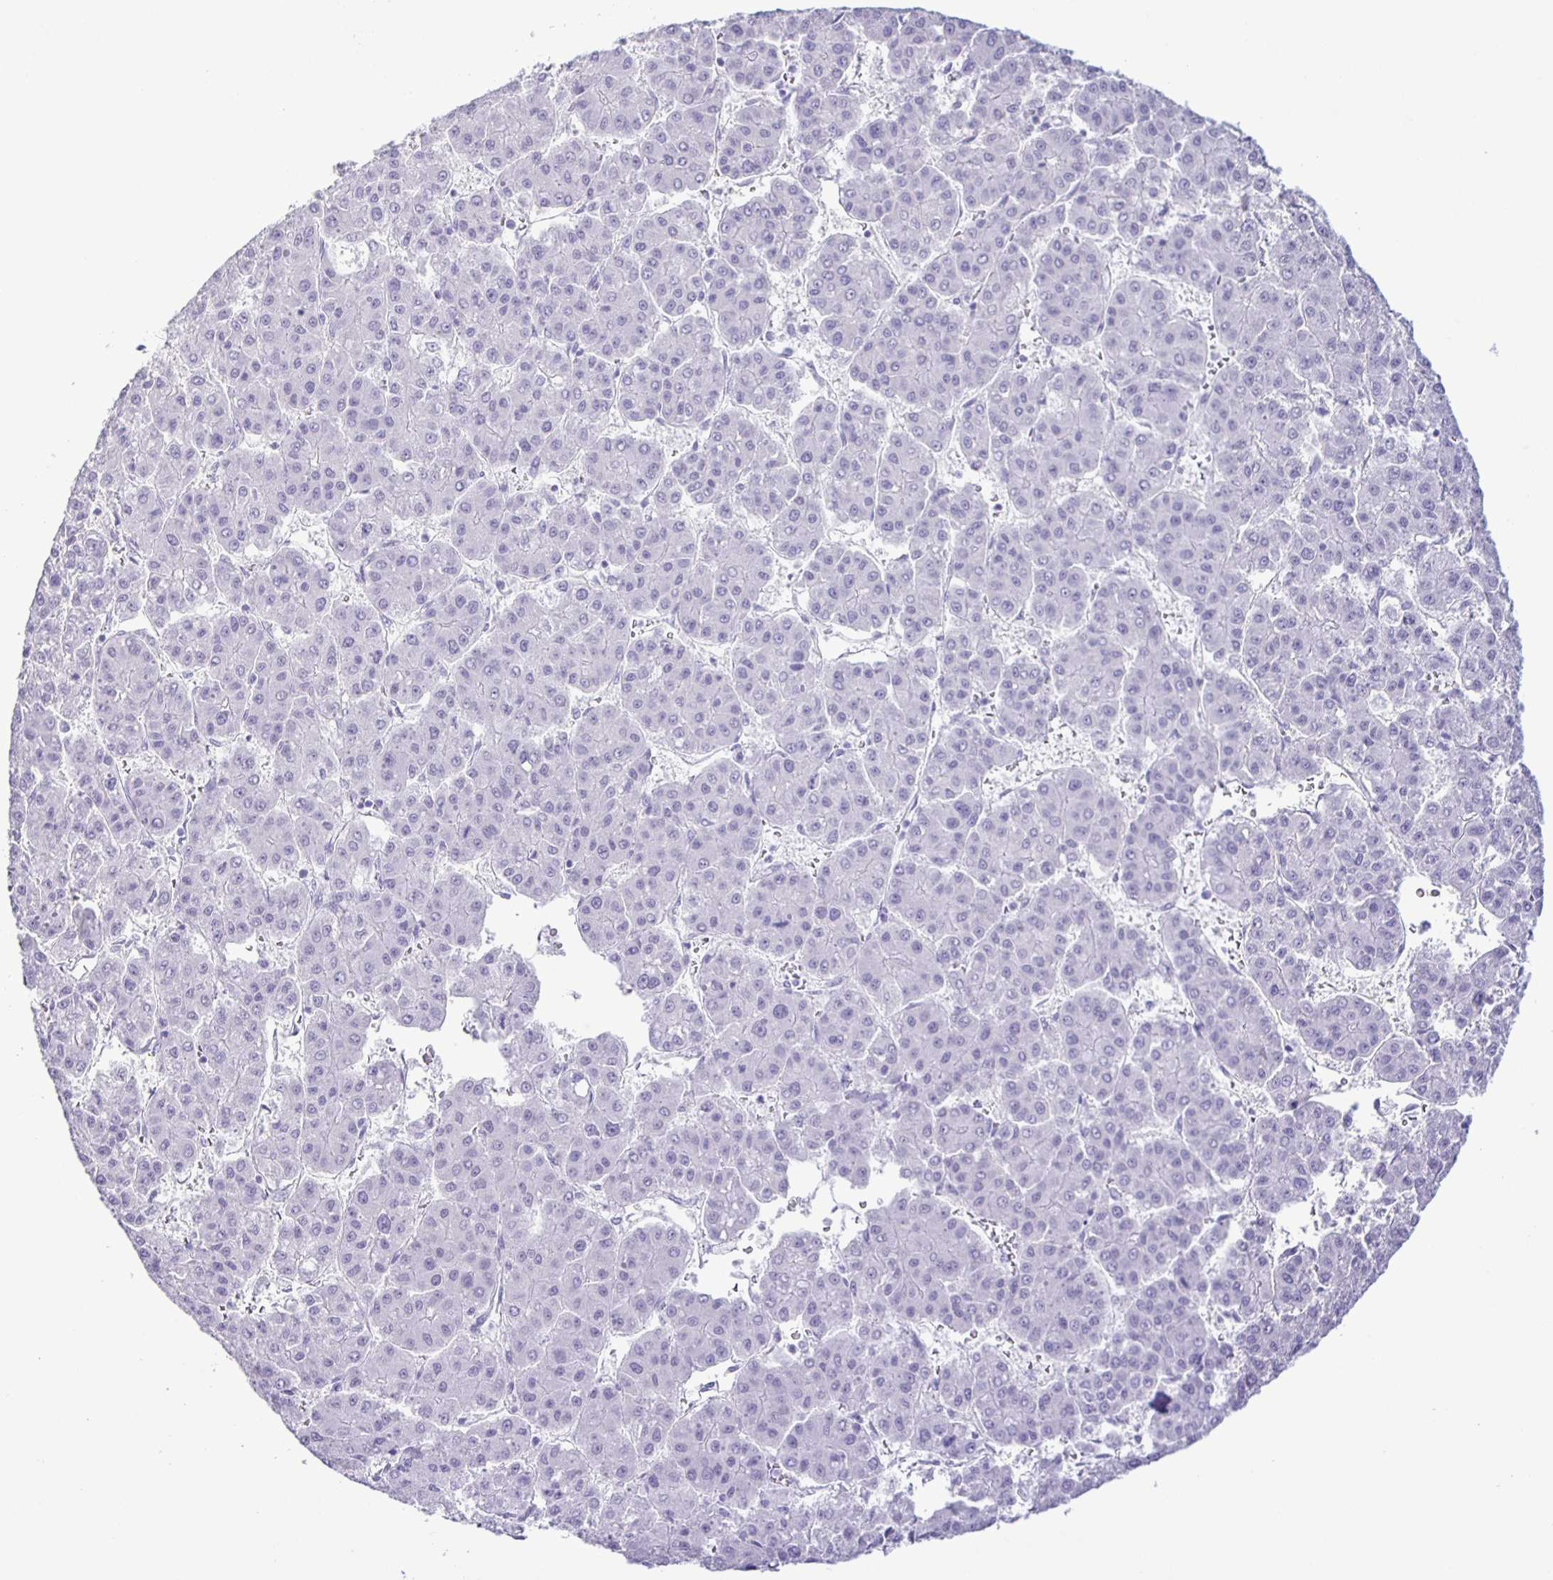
{"staining": {"intensity": "negative", "quantity": "none", "location": "none"}, "tissue": "liver cancer", "cell_type": "Tumor cells", "image_type": "cancer", "snomed": [{"axis": "morphology", "description": "Carcinoma, Hepatocellular, NOS"}, {"axis": "topography", "description": "Liver"}], "caption": "Tumor cells show no significant staining in liver cancer. (DAB (3,3'-diaminobenzidine) immunohistochemistry (IHC), high magnification).", "gene": "EZHIP", "patient": {"sex": "male", "age": 73}}